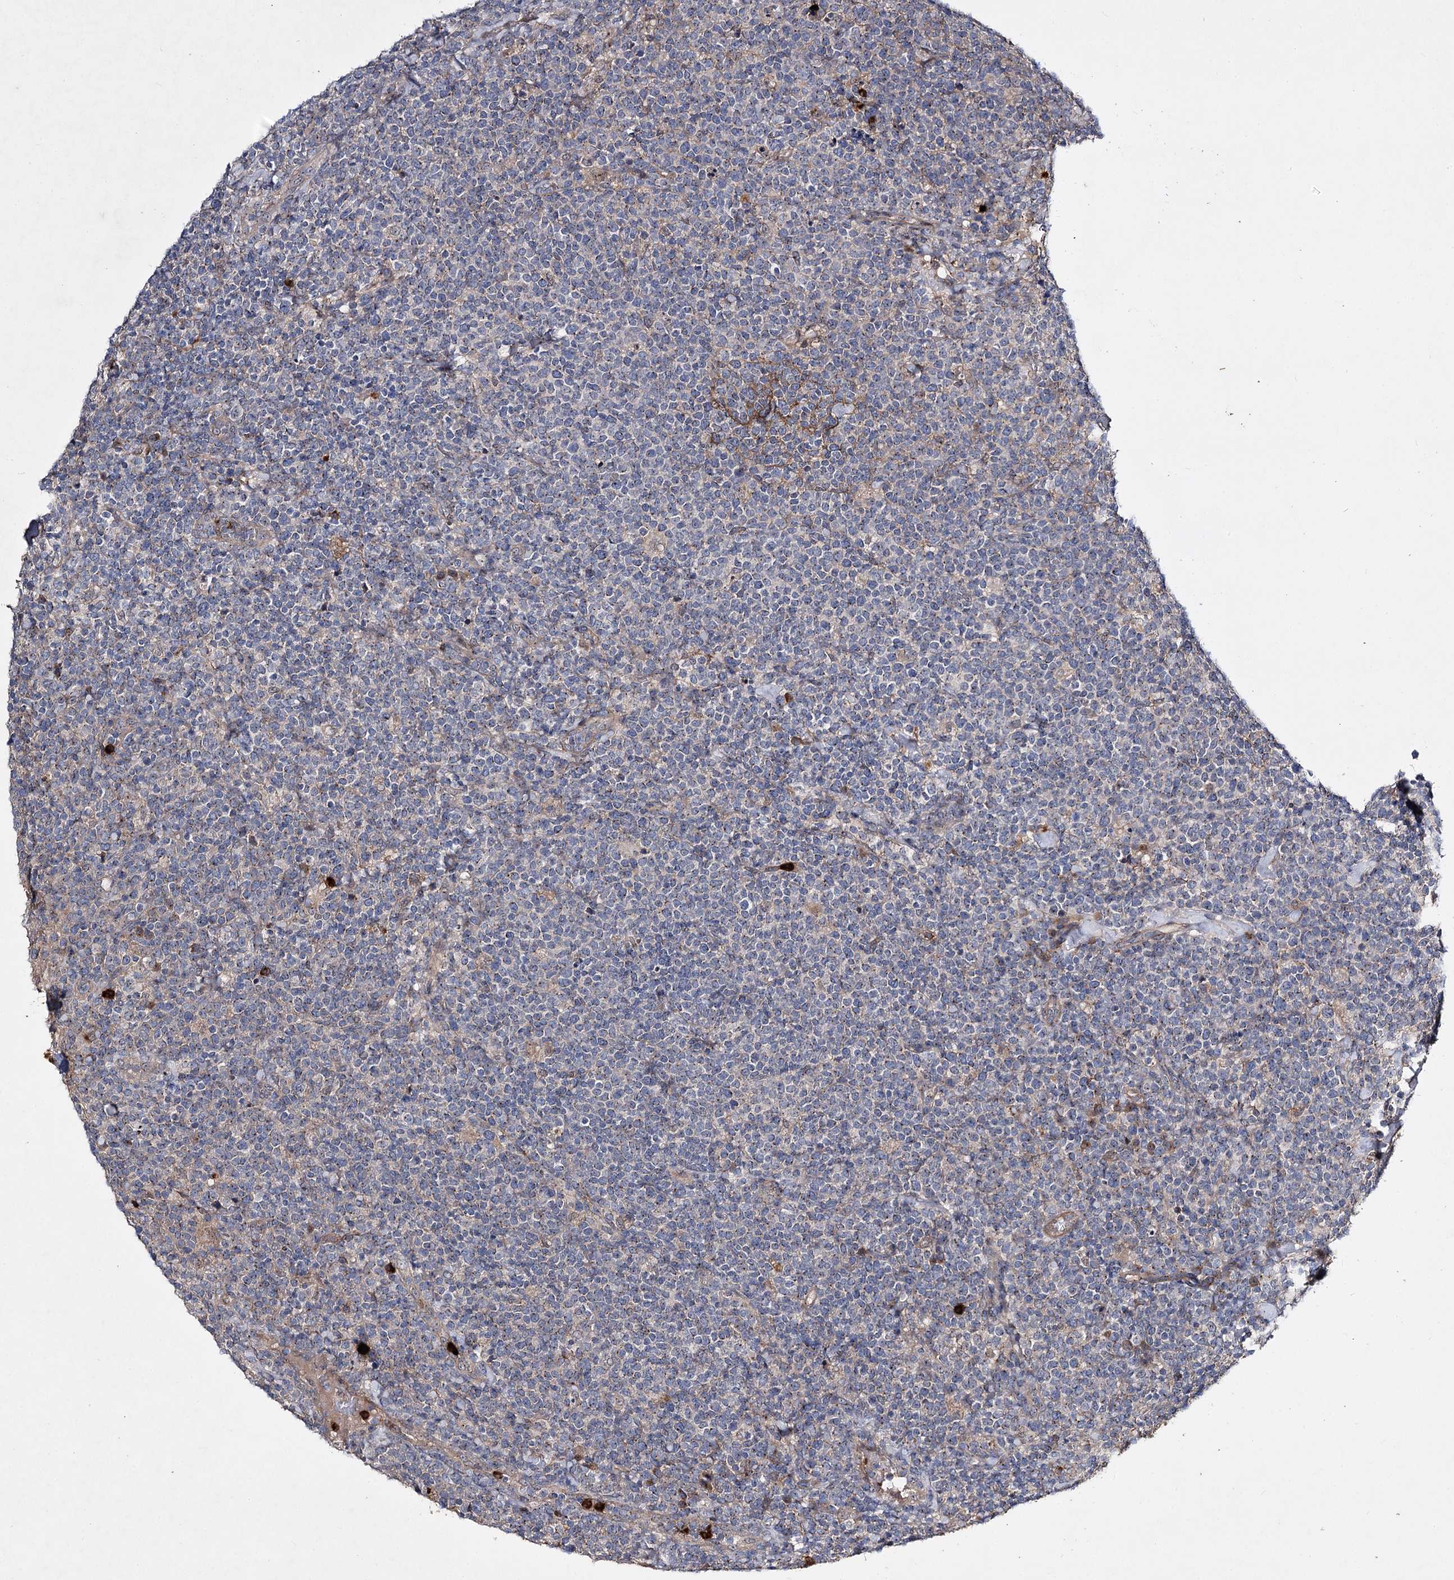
{"staining": {"intensity": "negative", "quantity": "none", "location": "none"}, "tissue": "lymphoma", "cell_type": "Tumor cells", "image_type": "cancer", "snomed": [{"axis": "morphology", "description": "Malignant lymphoma, non-Hodgkin's type, High grade"}, {"axis": "topography", "description": "Lymph node"}], "caption": "Protein analysis of lymphoma demonstrates no significant staining in tumor cells. The staining was performed using DAB (3,3'-diaminobenzidine) to visualize the protein expression in brown, while the nuclei were stained in blue with hematoxylin (Magnification: 20x).", "gene": "MINDY3", "patient": {"sex": "male", "age": 61}}